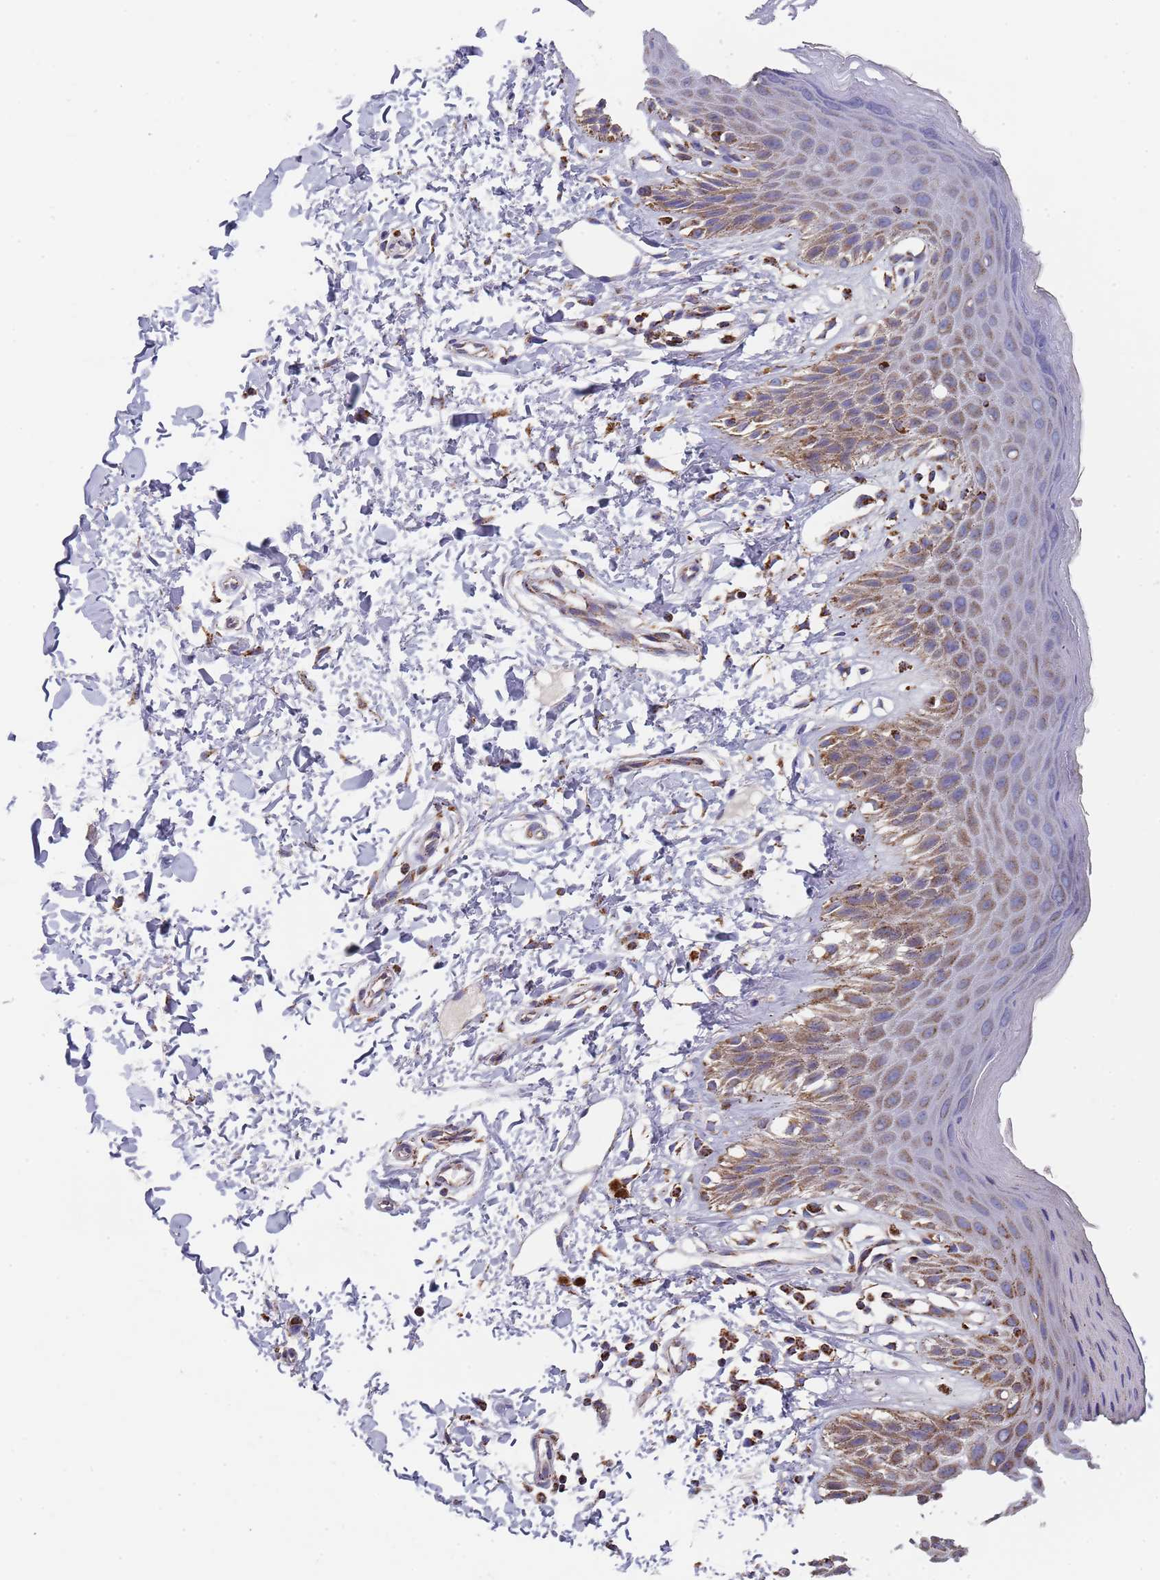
{"staining": {"intensity": "moderate", "quantity": "25%-75%", "location": "cytoplasmic/membranous"}, "tissue": "skin", "cell_type": "Epidermal cells", "image_type": "normal", "snomed": [{"axis": "morphology", "description": "Normal tissue, NOS"}, {"axis": "topography", "description": "Anal"}], "caption": "Protein expression by immunohistochemistry reveals moderate cytoplasmic/membranous expression in about 25%-75% of epidermal cells in benign skin.", "gene": "PGP", "patient": {"sex": "male", "age": 44}}